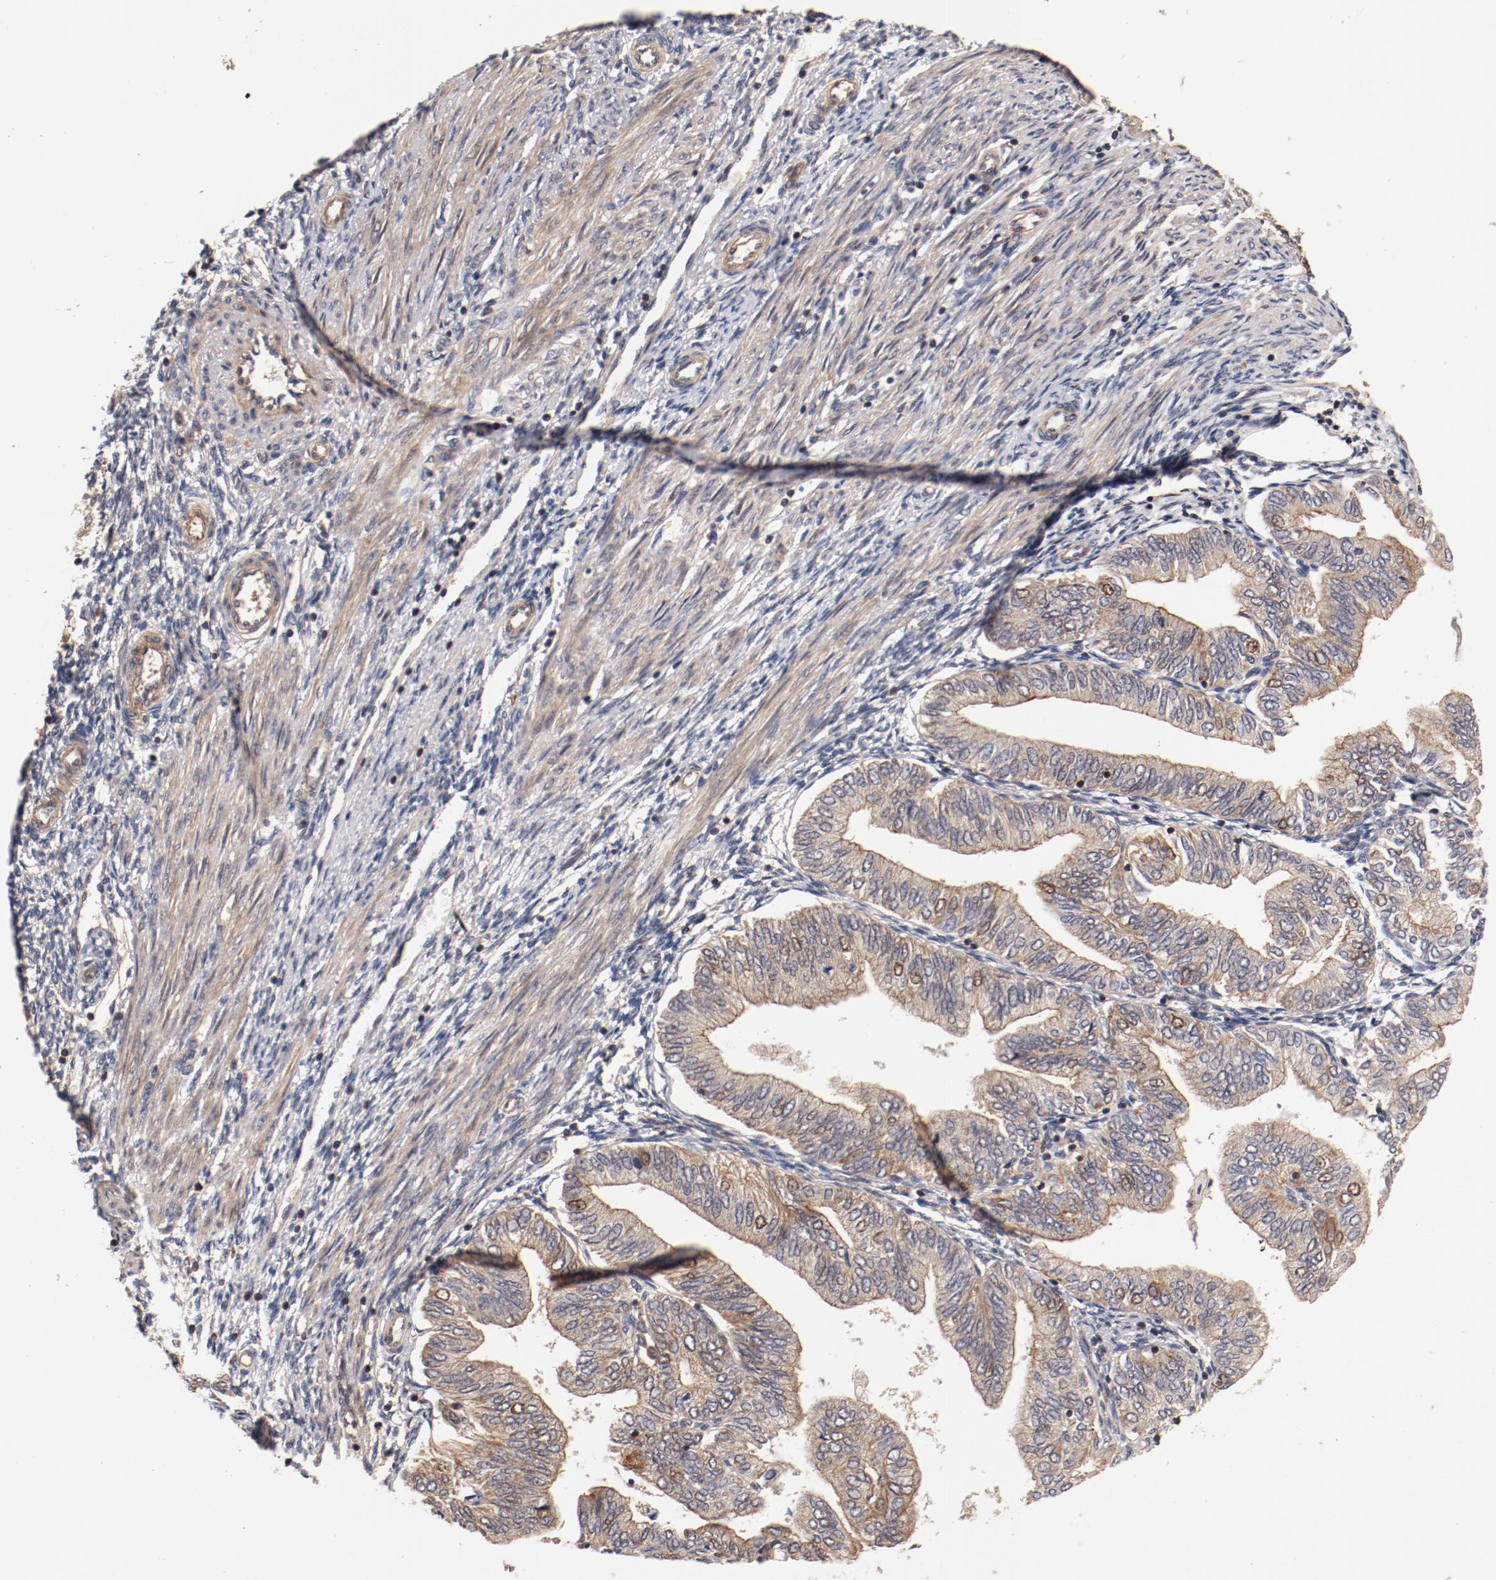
{"staining": {"intensity": "moderate", "quantity": ">75%", "location": "cytoplasmic/membranous"}, "tissue": "endometrial cancer", "cell_type": "Tumor cells", "image_type": "cancer", "snomed": [{"axis": "morphology", "description": "Adenocarcinoma, NOS"}, {"axis": "topography", "description": "Endometrium"}], "caption": "DAB (3,3'-diaminobenzidine) immunohistochemical staining of human endometrial cancer exhibits moderate cytoplasmic/membranous protein expression in about >75% of tumor cells.", "gene": "GUF1", "patient": {"sex": "female", "age": 51}}